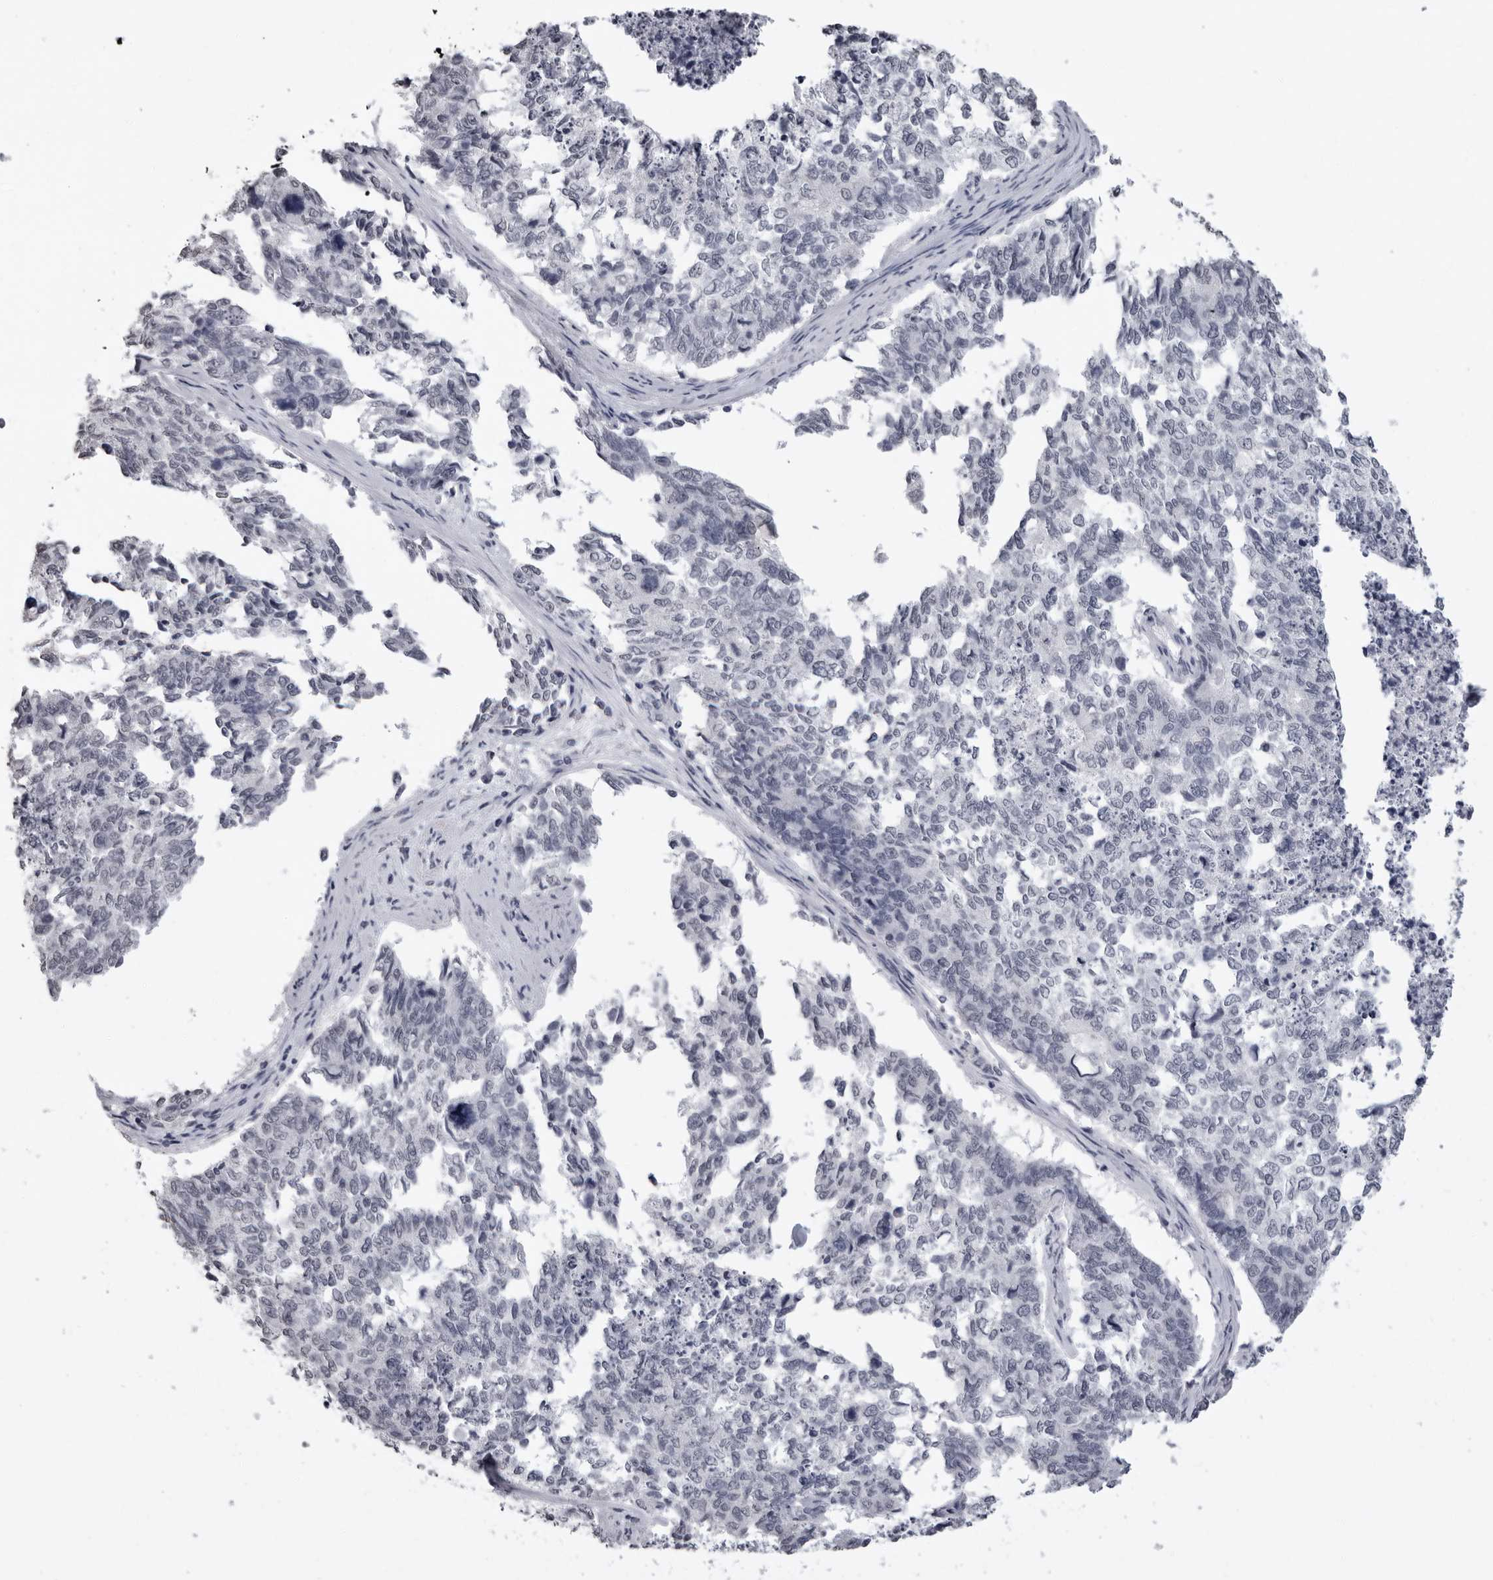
{"staining": {"intensity": "negative", "quantity": "none", "location": "none"}, "tissue": "cervical cancer", "cell_type": "Tumor cells", "image_type": "cancer", "snomed": [{"axis": "morphology", "description": "Squamous cell carcinoma, NOS"}, {"axis": "topography", "description": "Cervix"}], "caption": "IHC photomicrograph of cervical cancer (squamous cell carcinoma) stained for a protein (brown), which reveals no positivity in tumor cells.", "gene": "HEPACAM", "patient": {"sex": "female", "age": 63}}